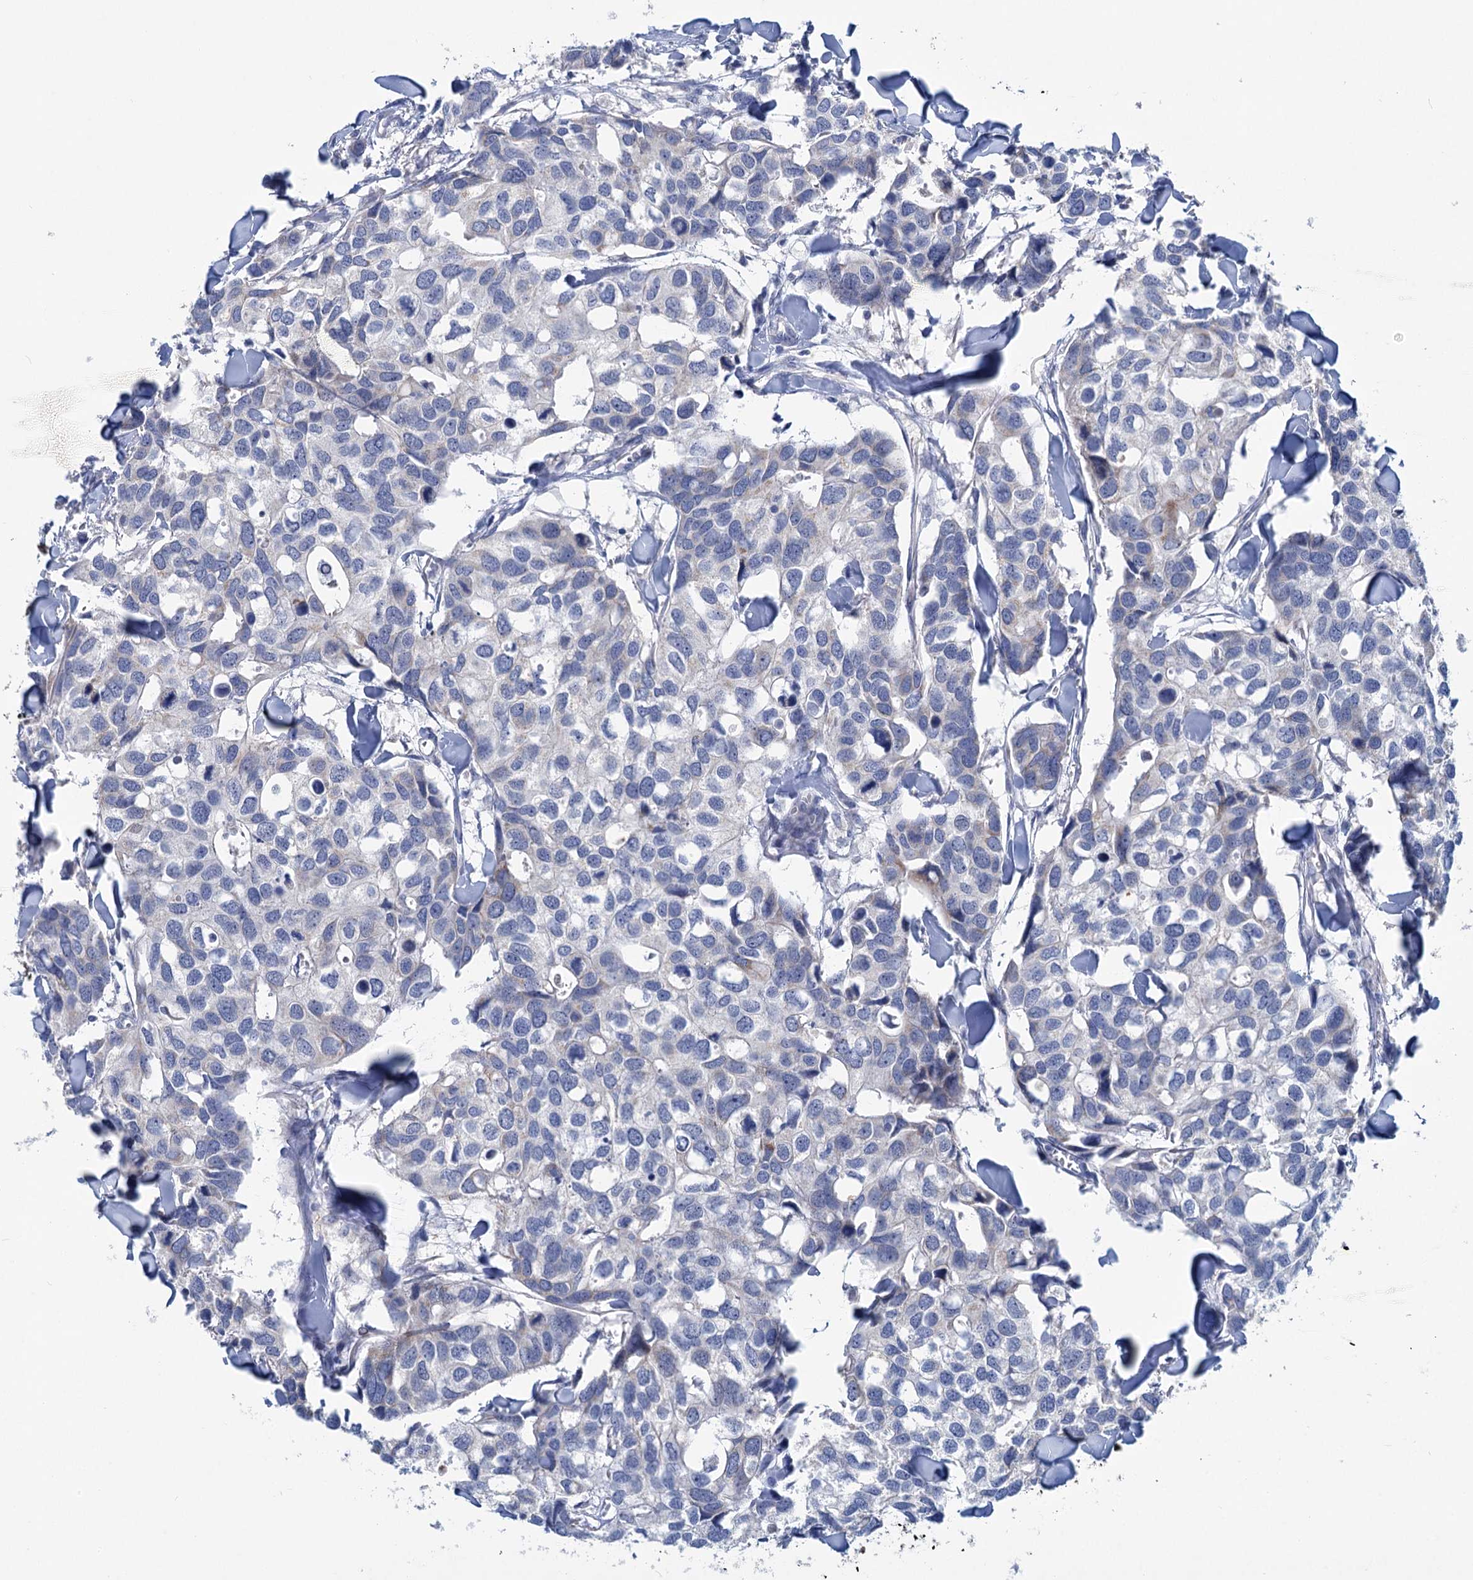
{"staining": {"intensity": "negative", "quantity": "none", "location": "none"}, "tissue": "breast cancer", "cell_type": "Tumor cells", "image_type": "cancer", "snomed": [{"axis": "morphology", "description": "Duct carcinoma"}, {"axis": "topography", "description": "Breast"}], "caption": "DAB (3,3'-diaminobenzidine) immunohistochemical staining of breast cancer reveals no significant staining in tumor cells.", "gene": "CHDH", "patient": {"sex": "female", "age": 83}}